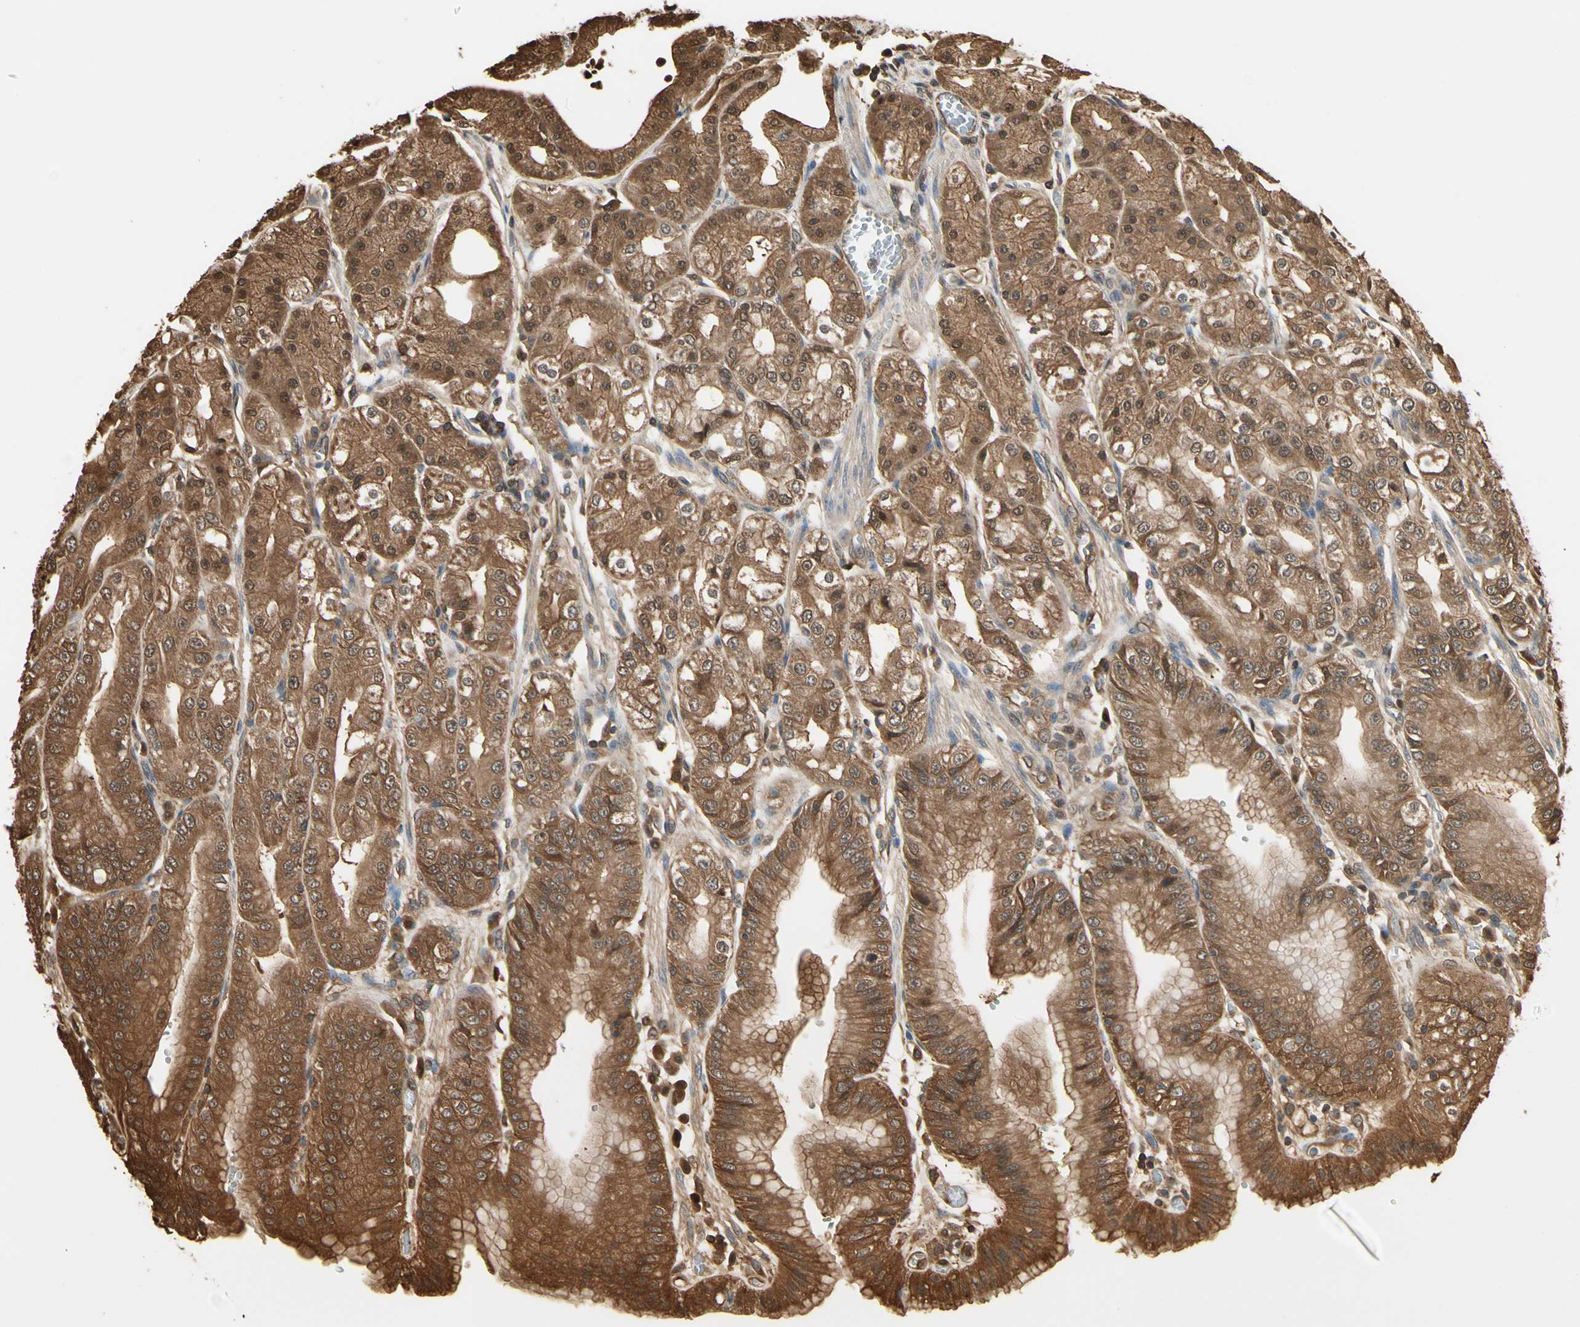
{"staining": {"intensity": "strong", "quantity": ">75%", "location": "cytoplasmic/membranous,nuclear"}, "tissue": "stomach", "cell_type": "Glandular cells", "image_type": "normal", "snomed": [{"axis": "morphology", "description": "Normal tissue, NOS"}, {"axis": "topography", "description": "Stomach, lower"}], "caption": "Immunohistochemical staining of normal human stomach displays high levels of strong cytoplasmic/membranous,nuclear positivity in about >75% of glandular cells.", "gene": "YWHAE", "patient": {"sex": "male", "age": 71}}